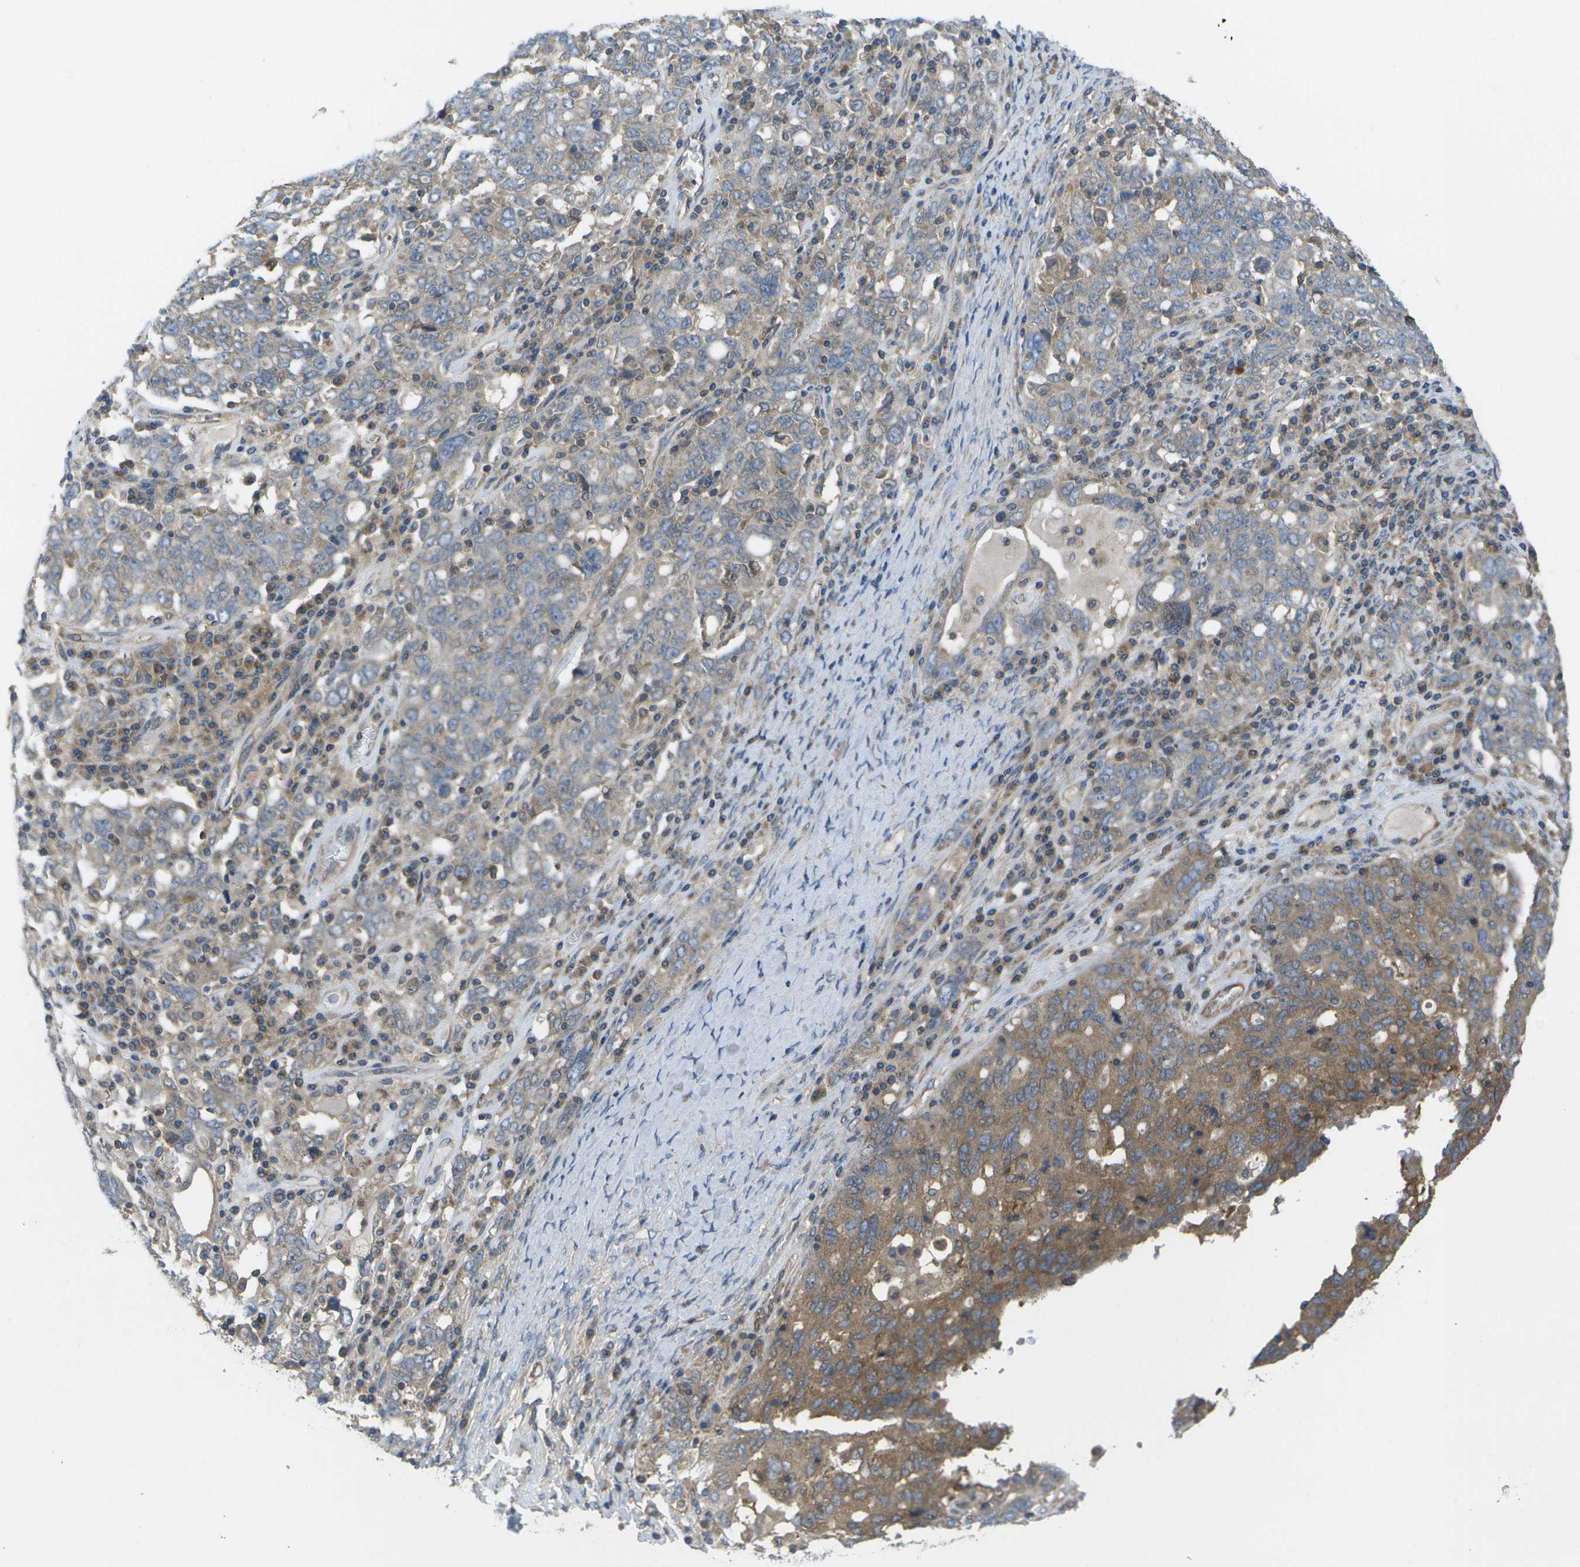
{"staining": {"intensity": "moderate", "quantity": "25%-75%", "location": "cytoplasmic/membranous"}, "tissue": "ovarian cancer", "cell_type": "Tumor cells", "image_type": "cancer", "snomed": [{"axis": "morphology", "description": "Carcinoma, endometroid"}, {"axis": "topography", "description": "Ovary"}], "caption": "An immunohistochemistry (IHC) micrograph of neoplastic tissue is shown. Protein staining in brown shows moderate cytoplasmic/membranous positivity in ovarian cancer (endometroid carcinoma) within tumor cells.", "gene": "DPM3", "patient": {"sex": "female", "age": 62}}